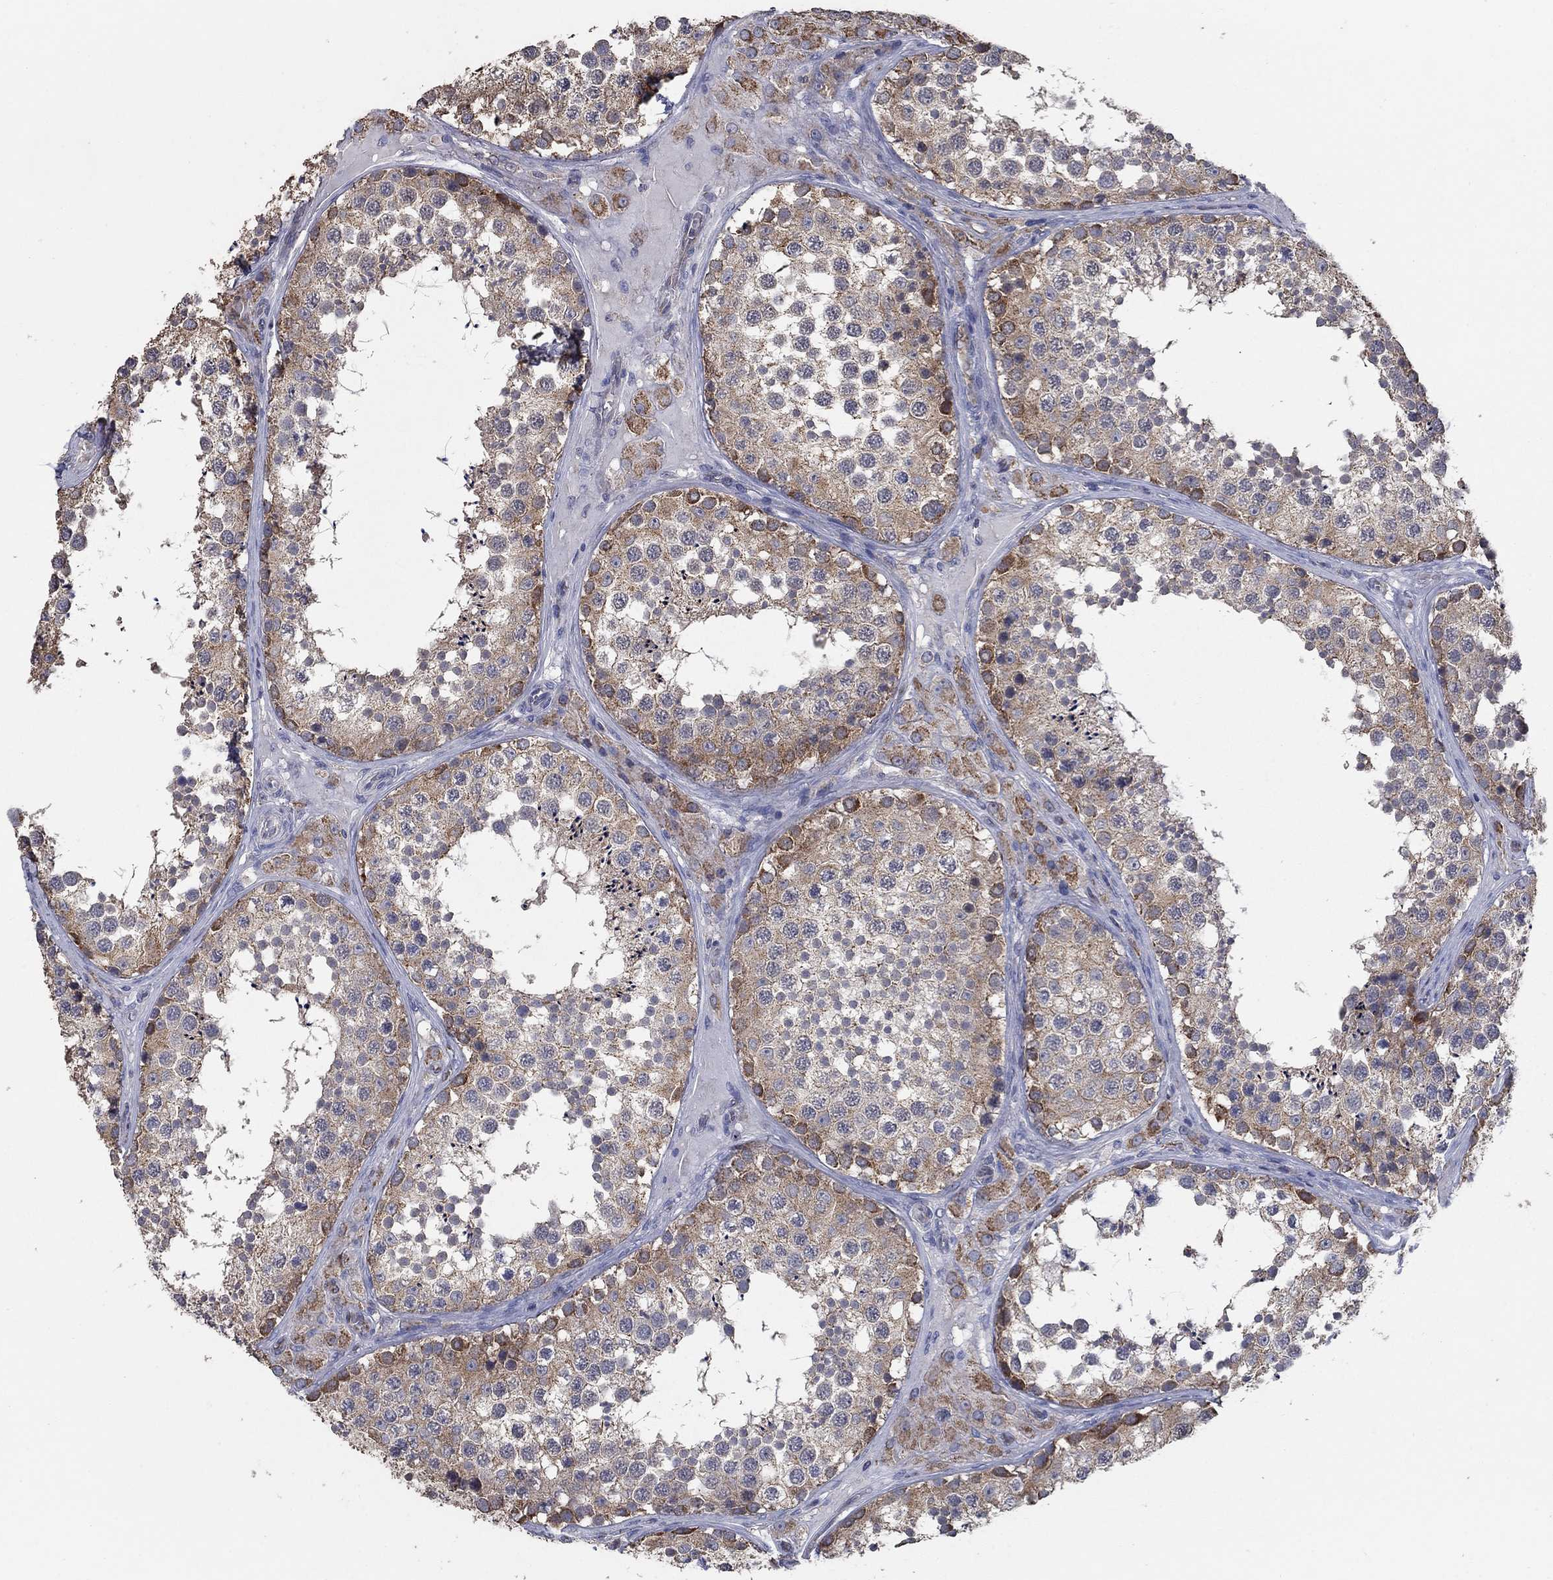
{"staining": {"intensity": "moderate", "quantity": ">75%", "location": "cytoplasmic/membranous"}, "tissue": "testis", "cell_type": "Cells in seminiferous ducts", "image_type": "normal", "snomed": [{"axis": "morphology", "description": "Normal tissue, NOS"}, {"axis": "topography", "description": "Testis"}], "caption": "Unremarkable testis displays moderate cytoplasmic/membranous positivity in about >75% of cells in seminiferous ducts The staining was performed using DAB (3,3'-diaminobenzidine), with brown indicating positive protein expression. Nuclei are stained blue with hematoxylin..", "gene": "HID1", "patient": {"sex": "male", "age": 34}}